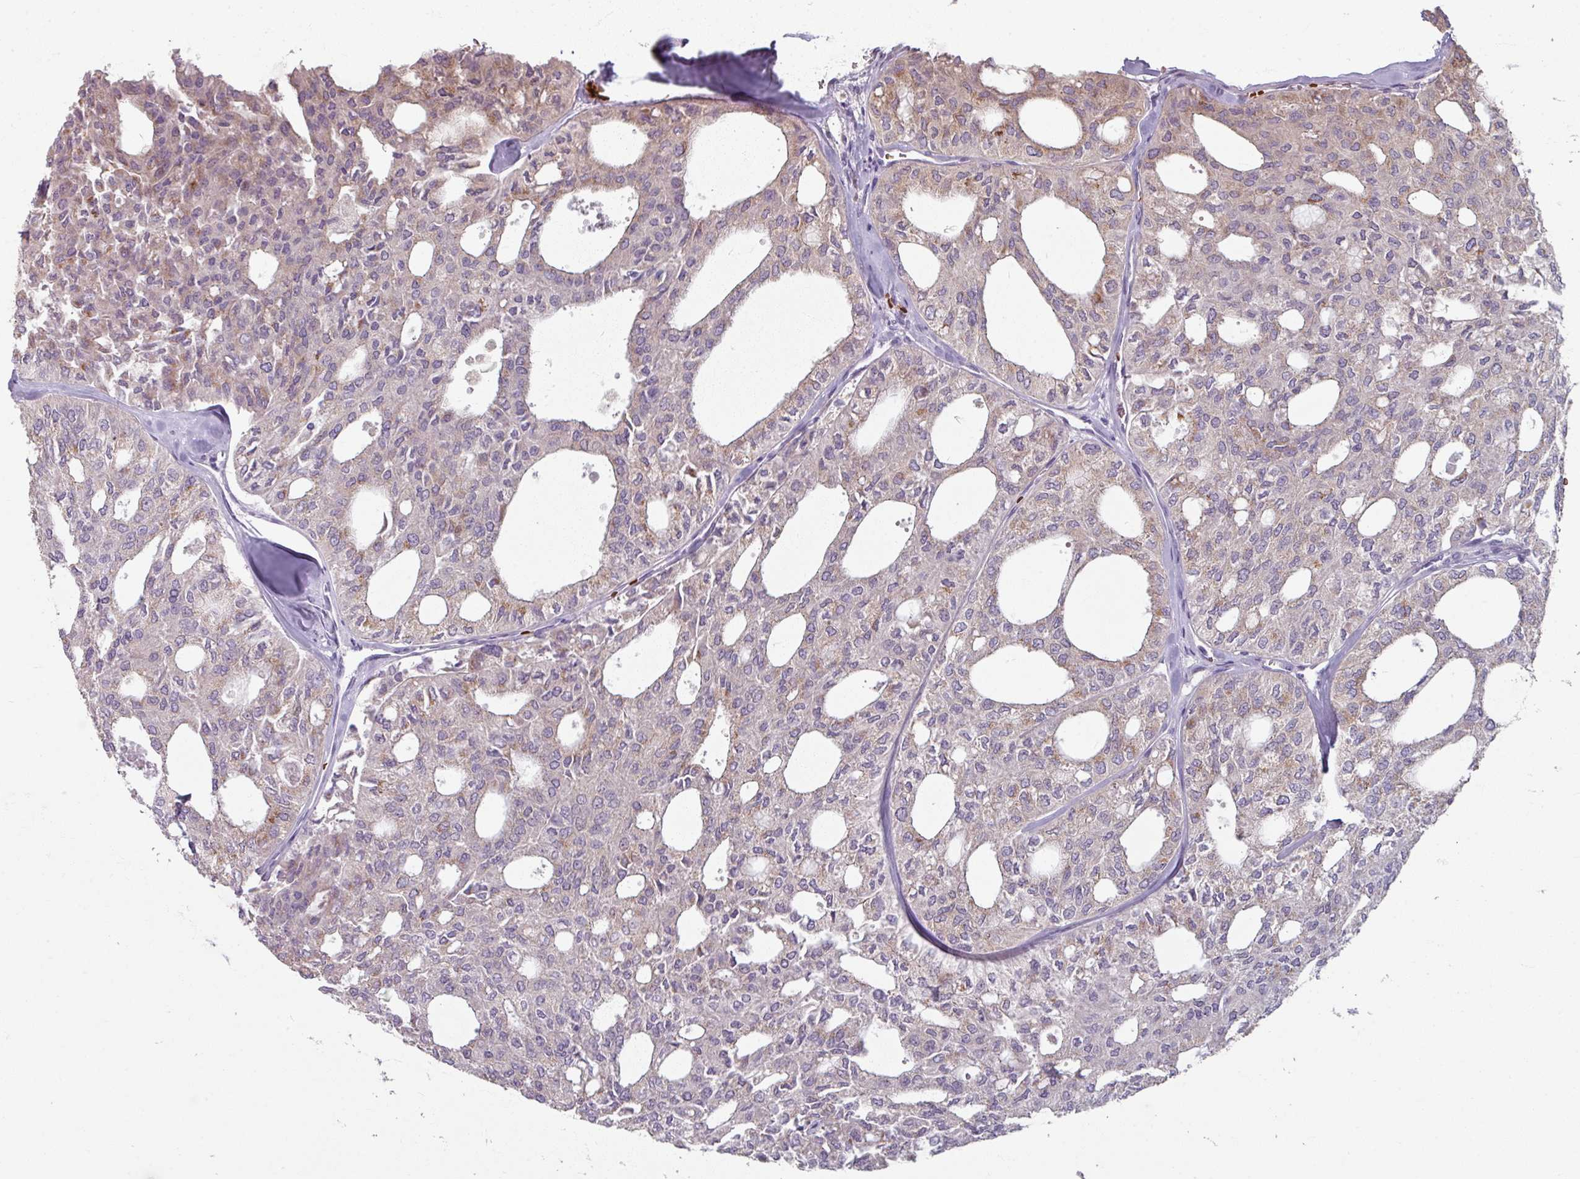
{"staining": {"intensity": "moderate", "quantity": "<25%", "location": "cytoplasmic/membranous"}, "tissue": "thyroid cancer", "cell_type": "Tumor cells", "image_type": "cancer", "snomed": [{"axis": "morphology", "description": "Follicular adenoma carcinoma, NOS"}, {"axis": "topography", "description": "Thyroid gland"}], "caption": "The immunohistochemical stain shows moderate cytoplasmic/membranous staining in tumor cells of thyroid follicular adenoma carcinoma tissue.", "gene": "KMT5C", "patient": {"sex": "male", "age": 75}}